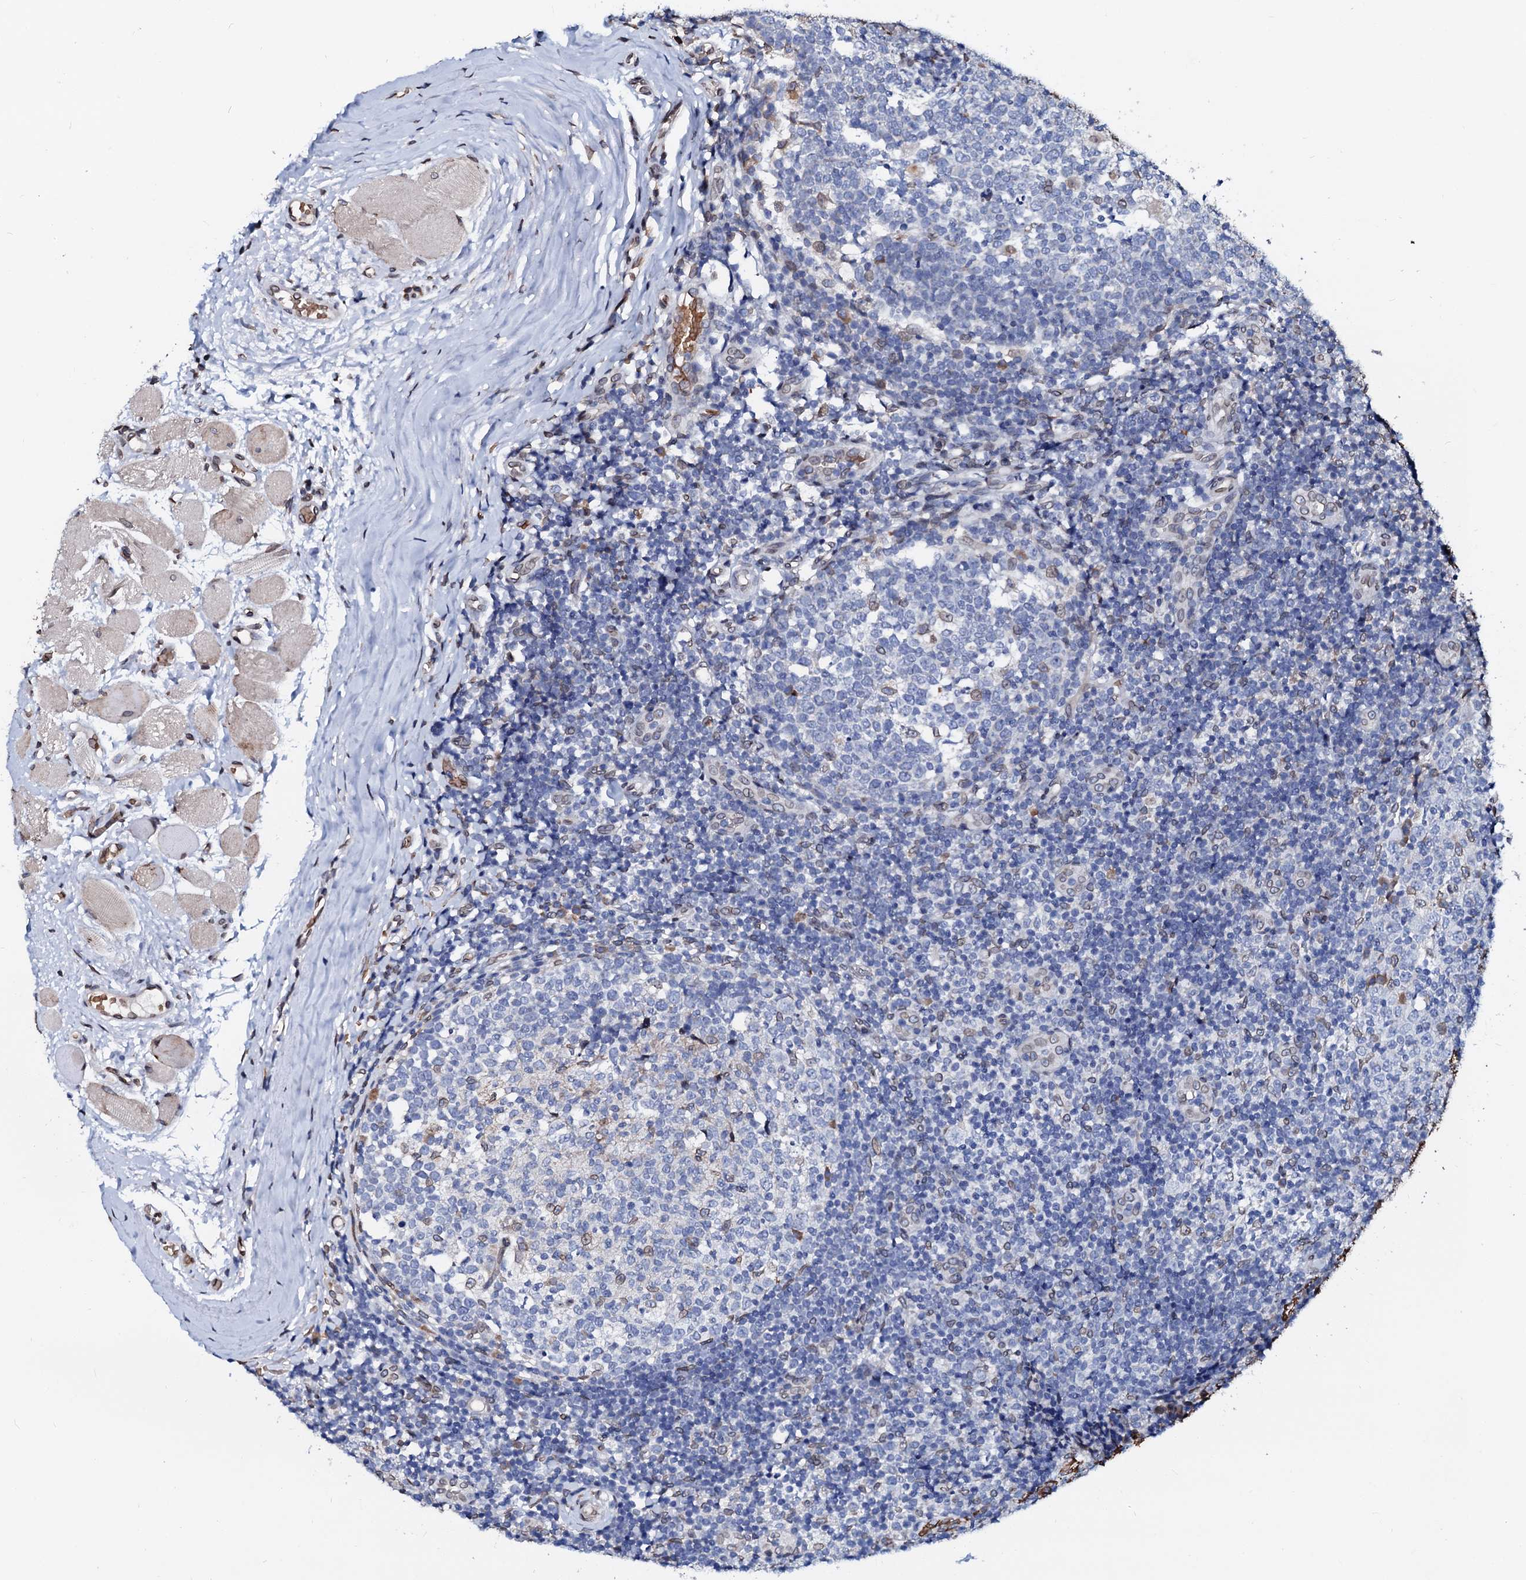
{"staining": {"intensity": "negative", "quantity": "none", "location": "none"}, "tissue": "tonsil", "cell_type": "Germinal center cells", "image_type": "normal", "snomed": [{"axis": "morphology", "description": "Normal tissue, NOS"}, {"axis": "topography", "description": "Tonsil"}], "caption": "This is an immunohistochemistry (IHC) image of normal tonsil. There is no staining in germinal center cells.", "gene": "NRP2", "patient": {"sex": "female", "age": 19}}